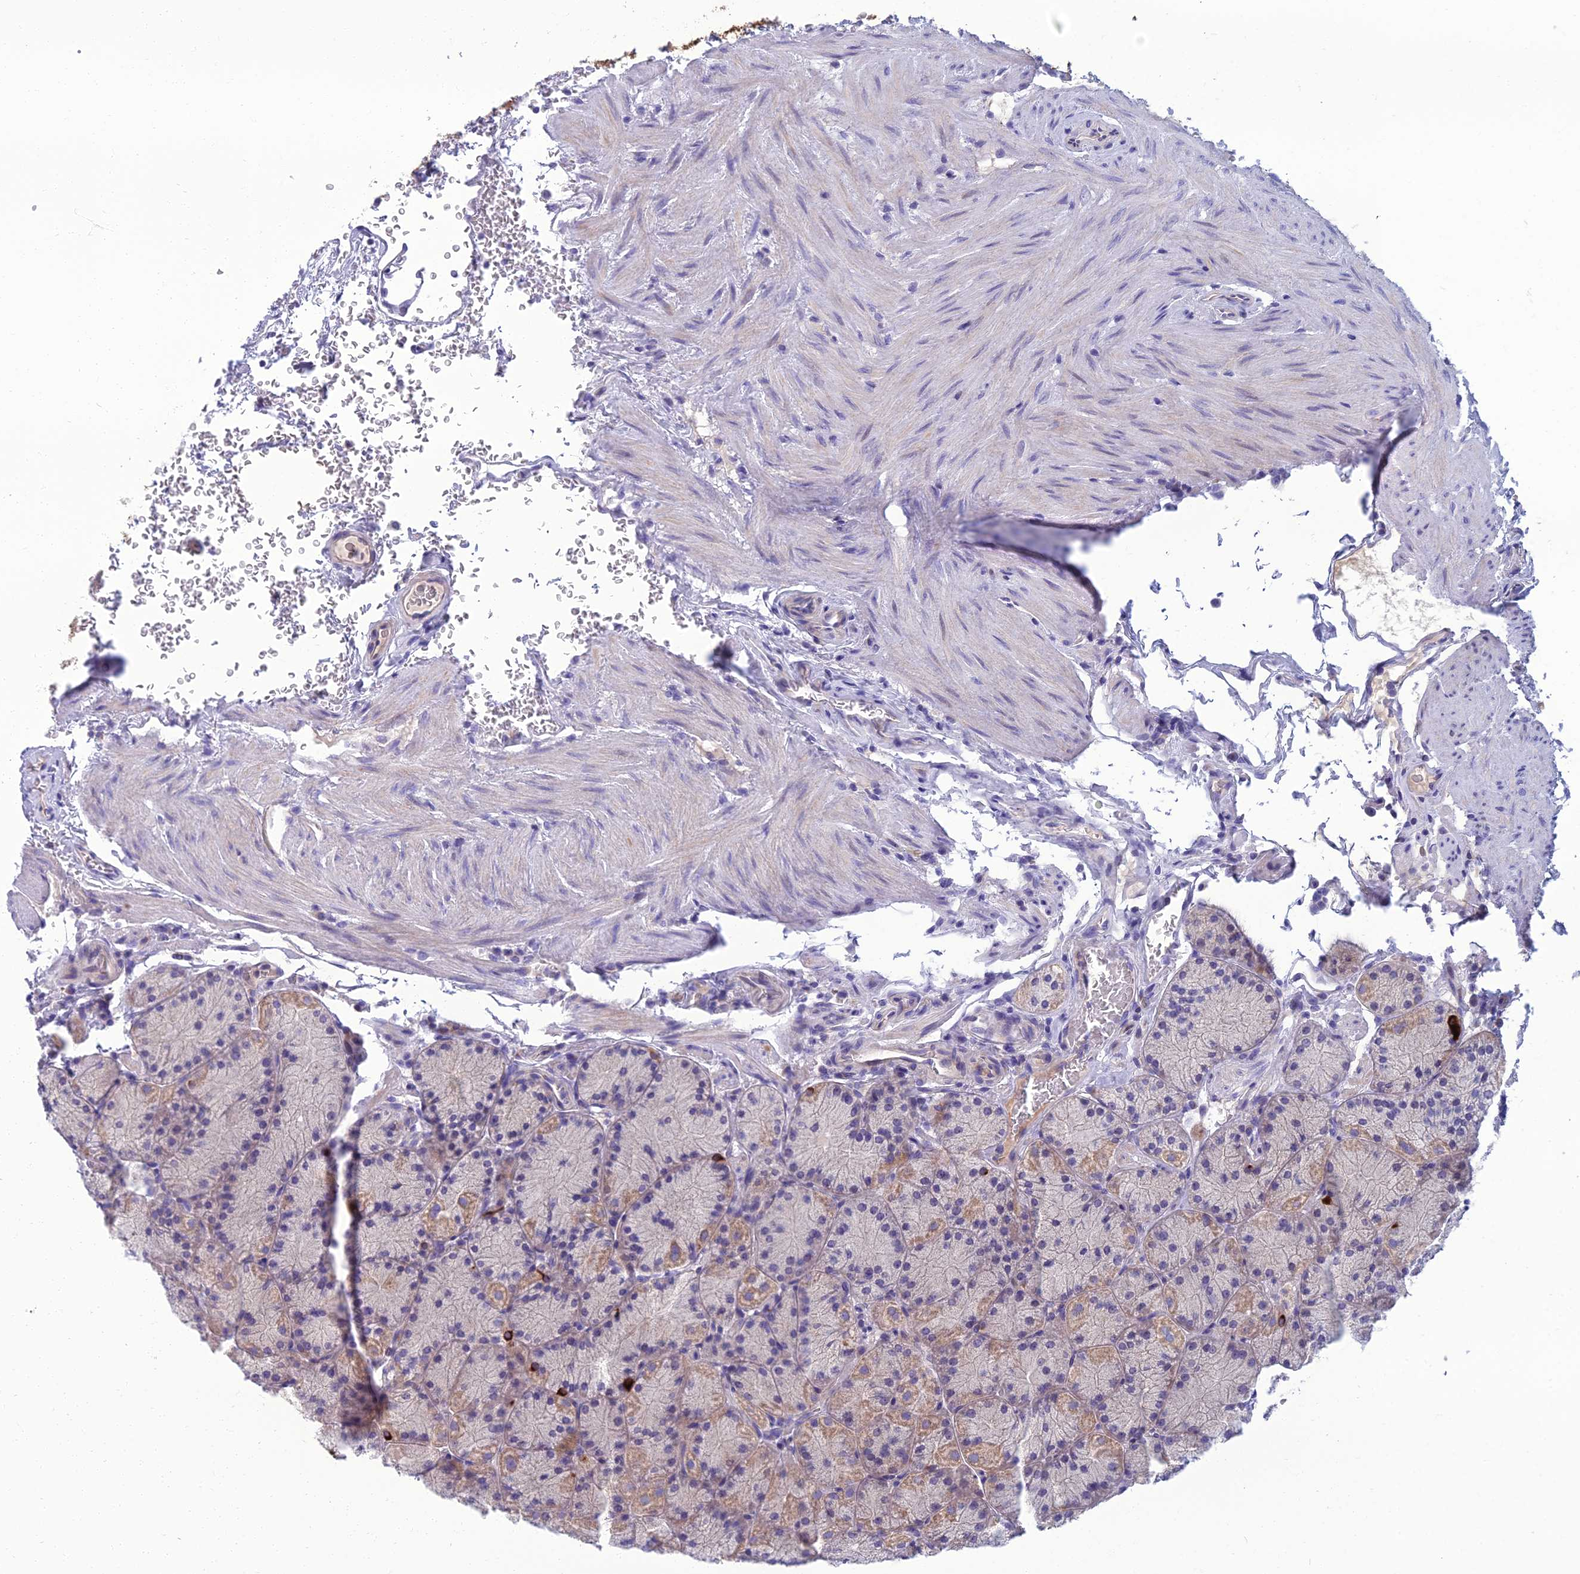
{"staining": {"intensity": "strong", "quantity": "<25%", "location": "cytoplasmic/membranous"}, "tissue": "stomach", "cell_type": "Glandular cells", "image_type": "normal", "snomed": [{"axis": "morphology", "description": "Normal tissue, NOS"}, {"axis": "topography", "description": "Stomach, upper"}, {"axis": "topography", "description": "Stomach, lower"}], "caption": "Immunohistochemical staining of normal human stomach exhibits <25% levels of strong cytoplasmic/membranous protein positivity in approximately <25% of glandular cells. The staining was performed using DAB (3,3'-diaminobenzidine), with brown indicating positive protein expression. Nuclei are stained blue with hematoxylin.", "gene": "SPTLC3", "patient": {"sex": "male", "age": 80}}